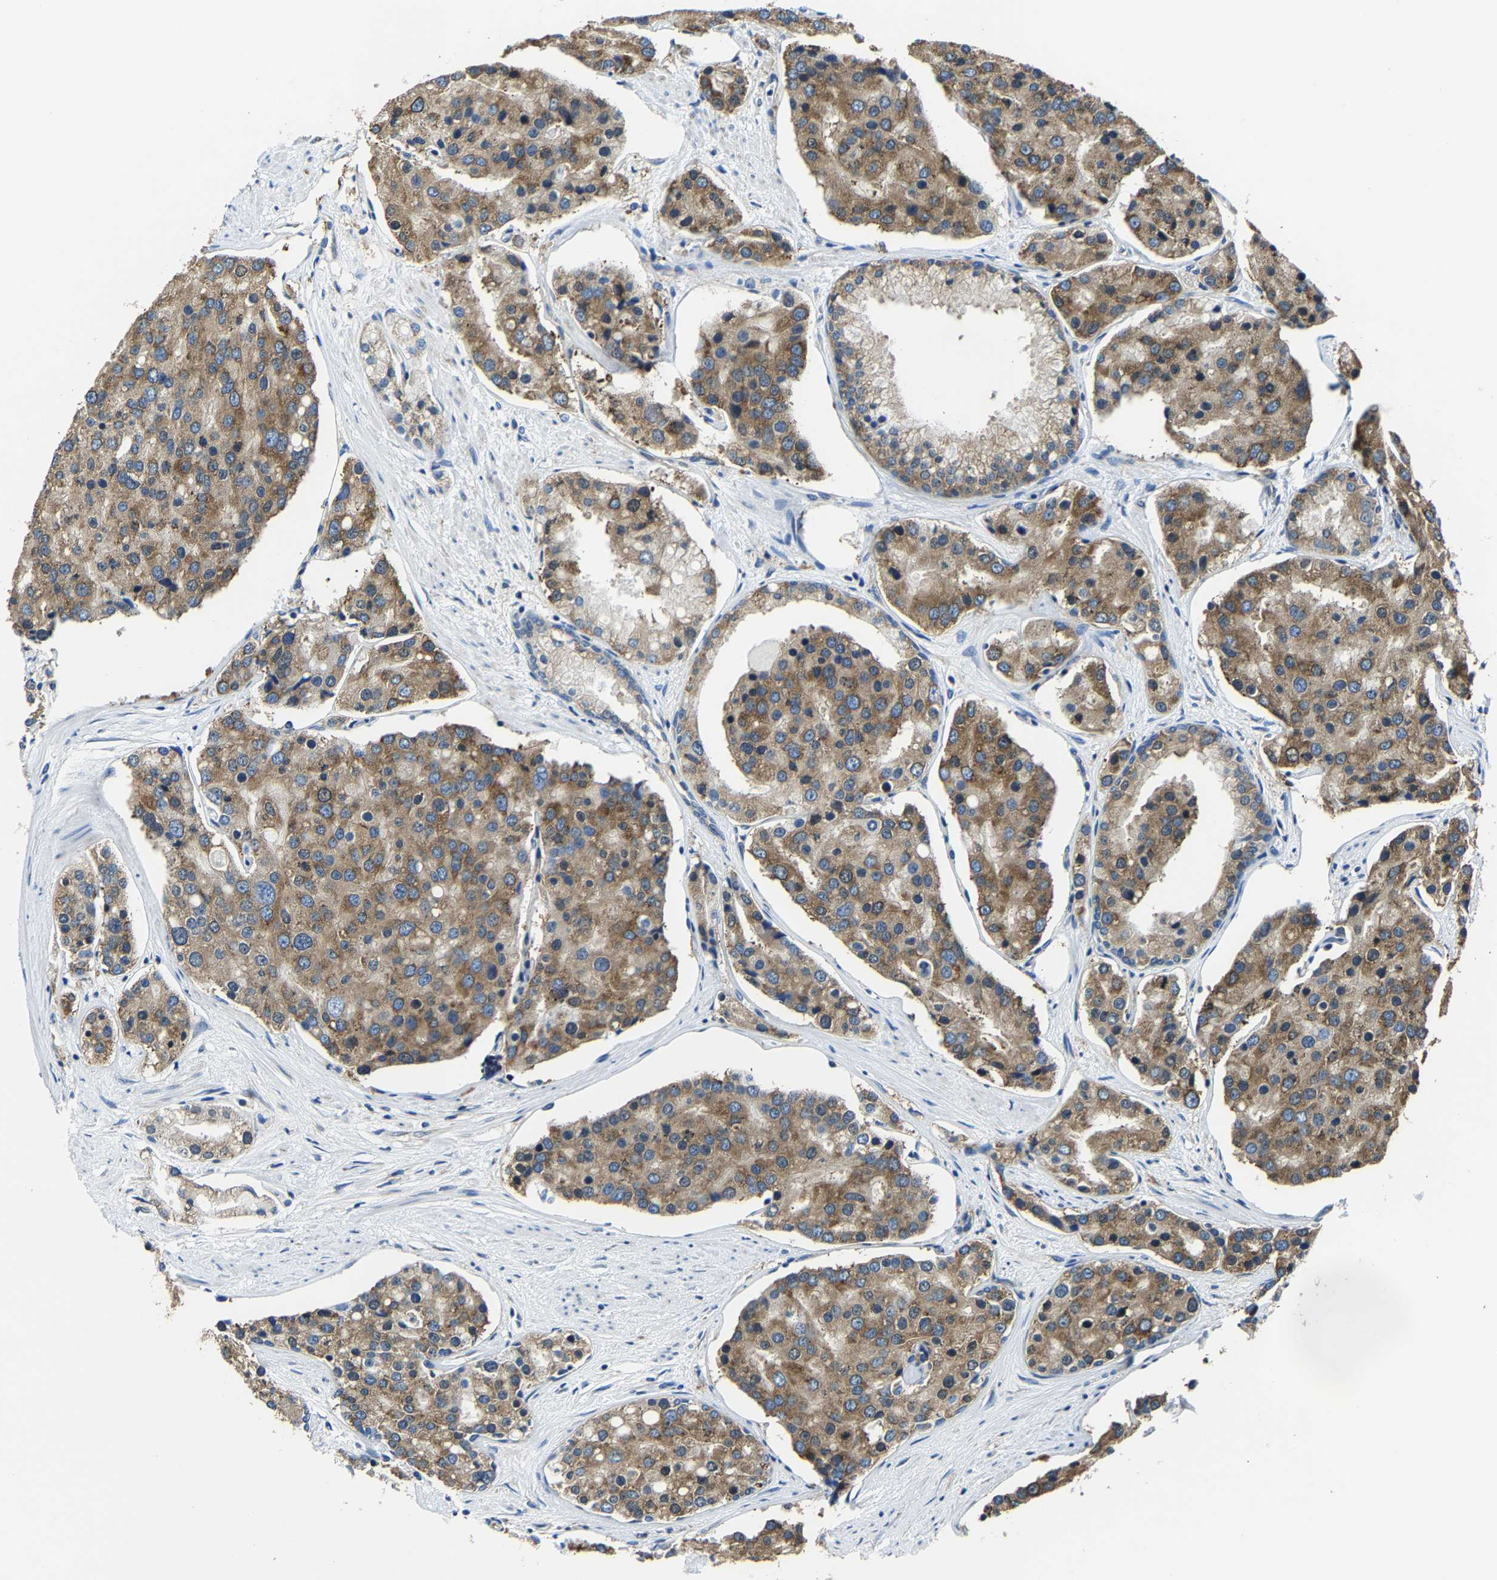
{"staining": {"intensity": "moderate", "quantity": ">75%", "location": "cytoplasmic/membranous"}, "tissue": "prostate cancer", "cell_type": "Tumor cells", "image_type": "cancer", "snomed": [{"axis": "morphology", "description": "Adenocarcinoma, High grade"}, {"axis": "topography", "description": "Prostate"}], "caption": "Immunohistochemistry micrograph of human prostate high-grade adenocarcinoma stained for a protein (brown), which reveals medium levels of moderate cytoplasmic/membranous expression in approximately >75% of tumor cells.", "gene": "G3BP2", "patient": {"sex": "male", "age": 50}}